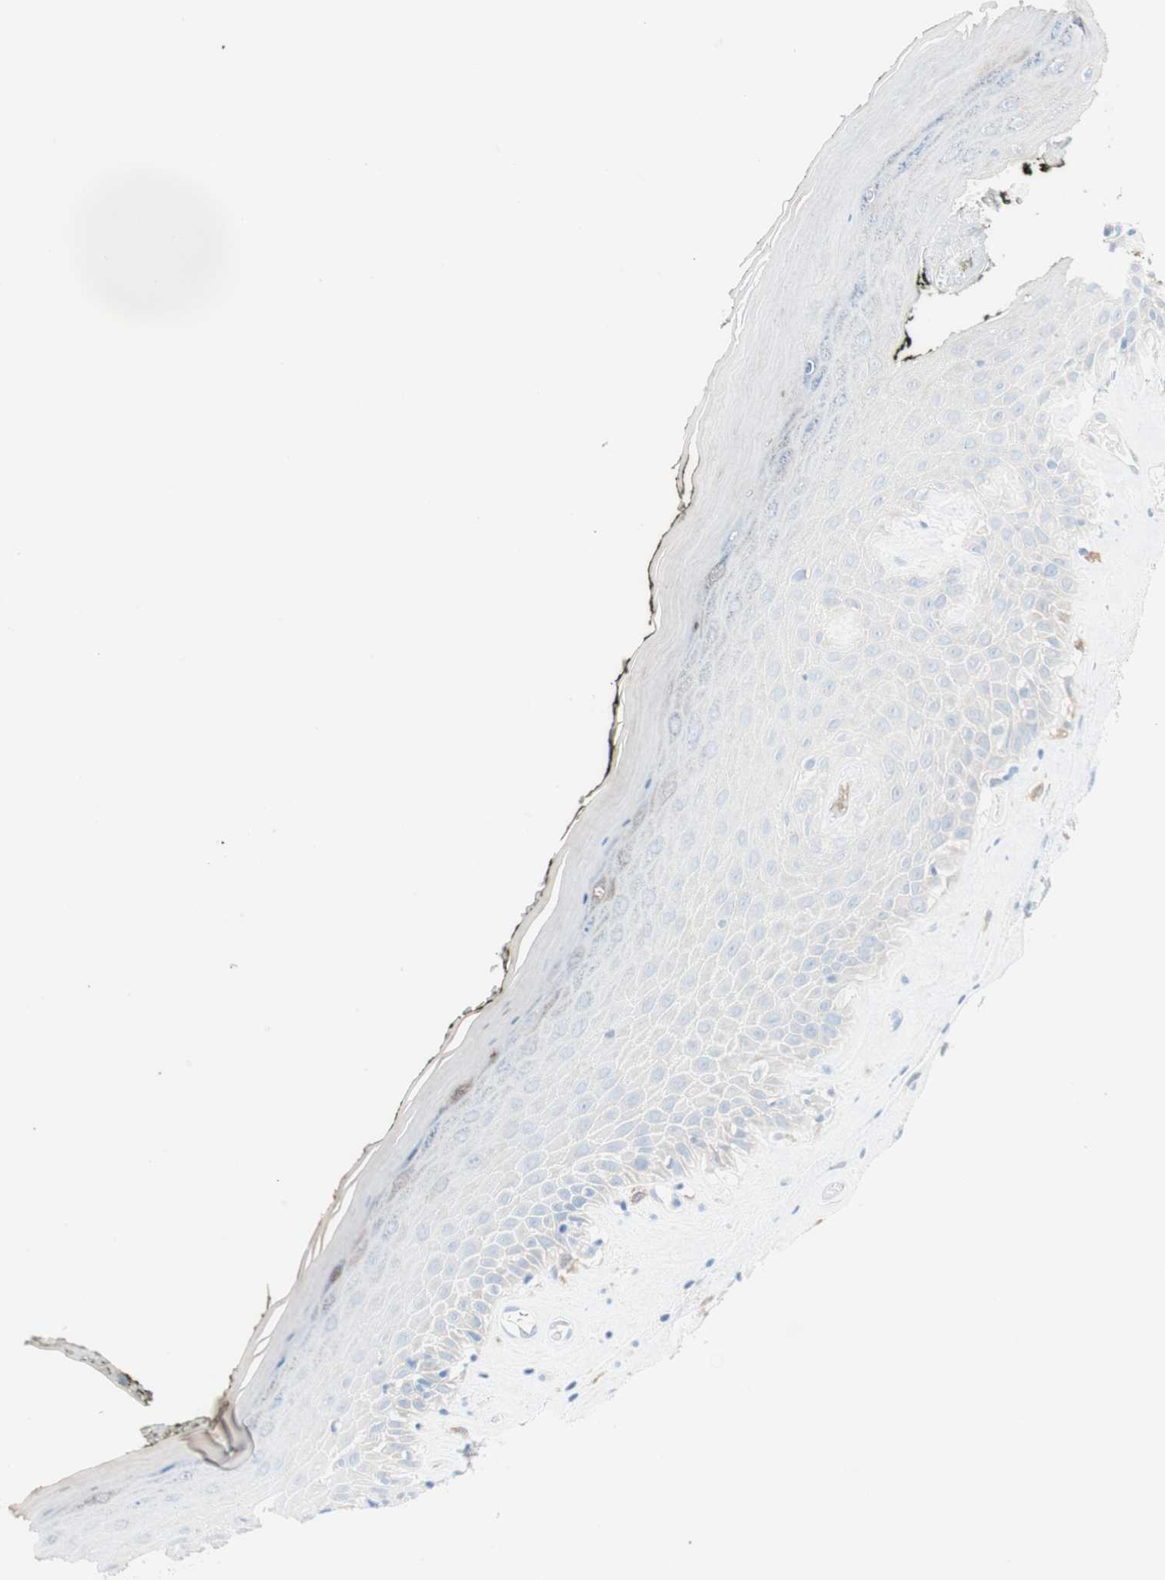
{"staining": {"intensity": "weak", "quantity": "<25%", "location": "cytoplasmic/membranous"}, "tissue": "skin", "cell_type": "Epidermal cells", "image_type": "normal", "snomed": [{"axis": "morphology", "description": "Normal tissue, NOS"}, {"axis": "morphology", "description": "Inflammation, NOS"}, {"axis": "topography", "description": "Vulva"}], "caption": "This is a micrograph of IHC staining of normal skin, which shows no expression in epidermal cells.", "gene": "GLUL", "patient": {"sex": "female", "age": 84}}